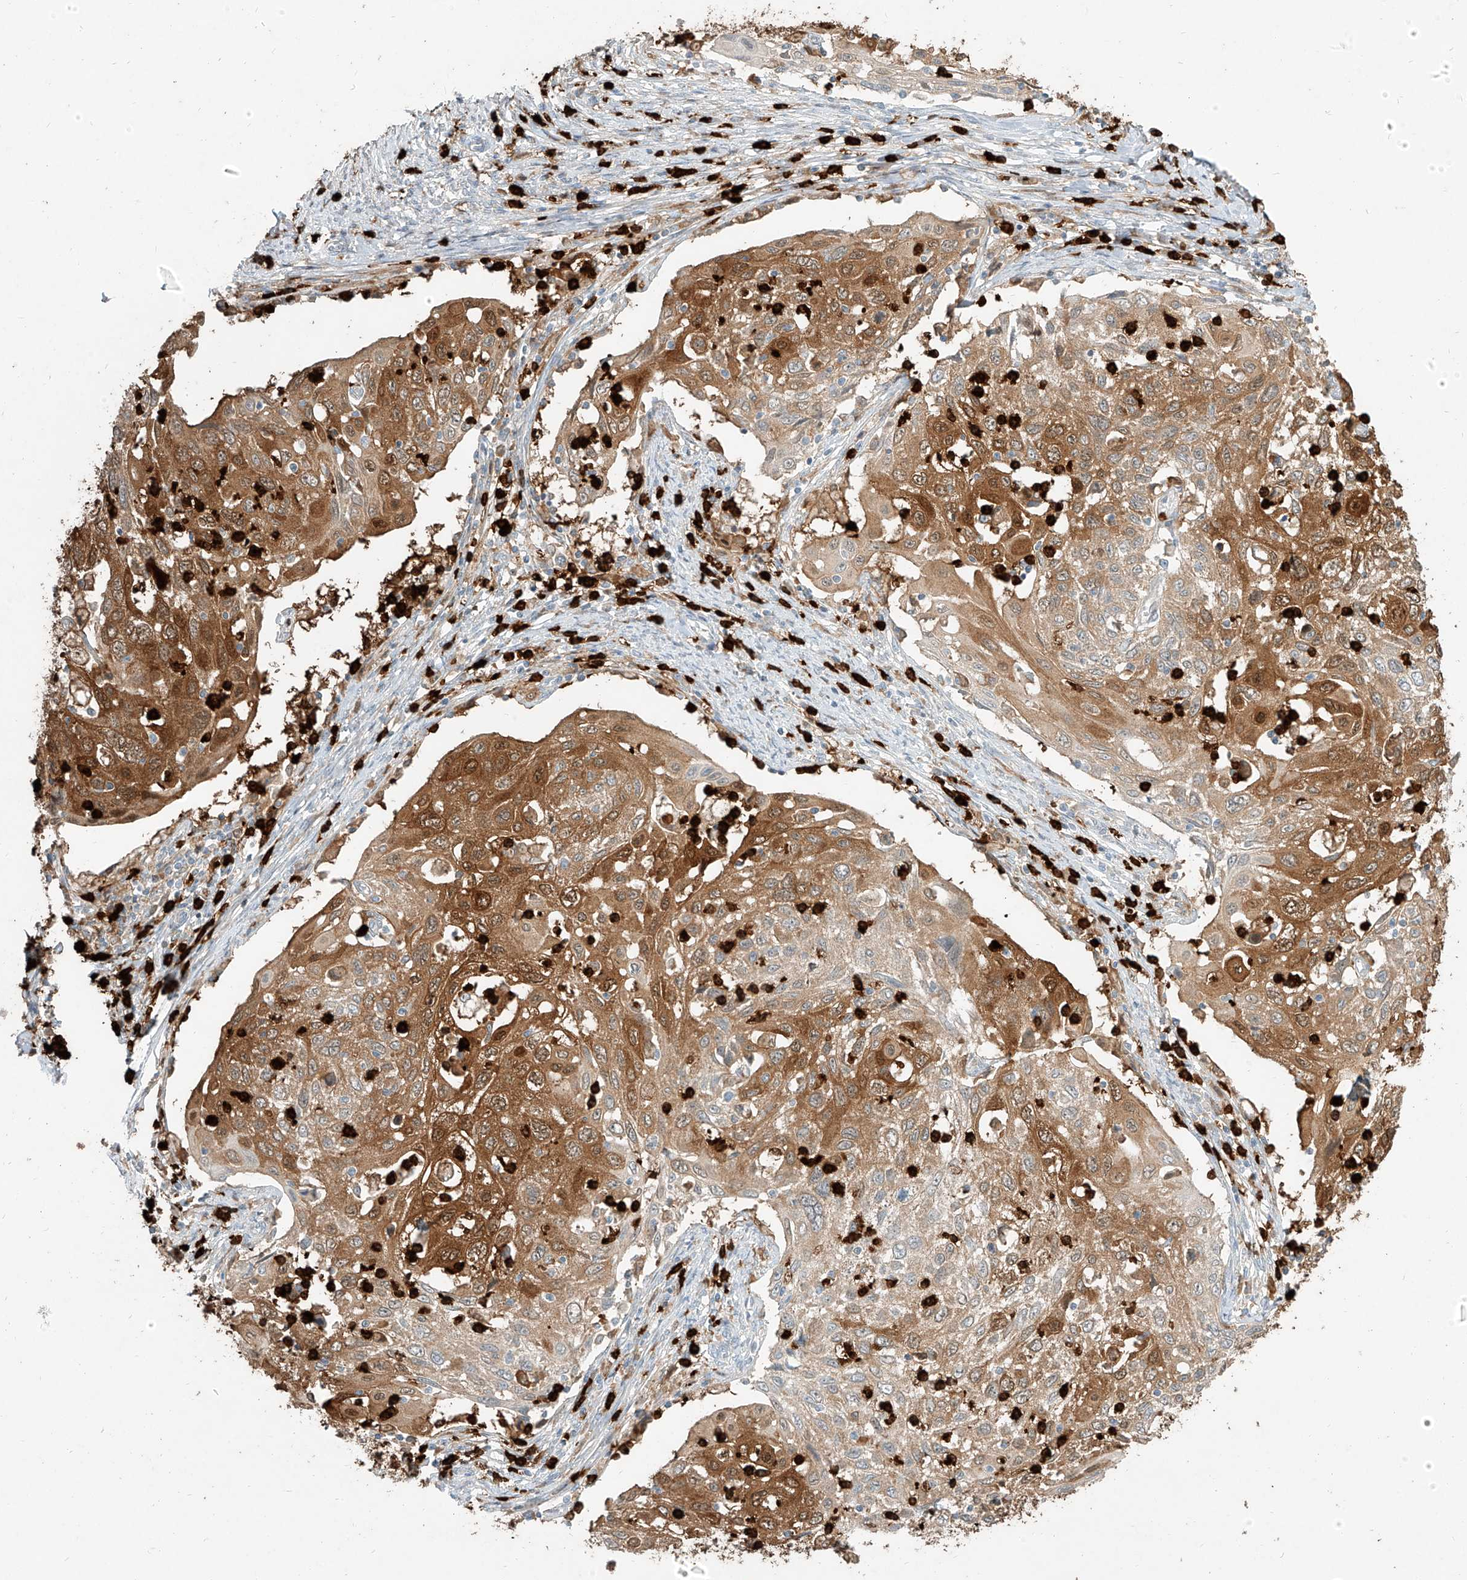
{"staining": {"intensity": "moderate", "quantity": "25%-75%", "location": "cytoplasmic/membranous"}, "tissue": "cervical cancer", "cell_type": "Tumor cells", "image_type": "cancer", "snomed": [{"axis": "morphology", "description": "Squamous cell carcinoma, NOS"}, {"axis": "topography", "description": "Cervix"}], "caption": "Immunohistochemical staining of squamous cell carcinoma (cervical) displays medium levels of moderate cytoplasmic/membranous staining in about 25%-75% of tumor cells.", "gene": "PGD", "patient": {"sex": "female", "age": 70}}